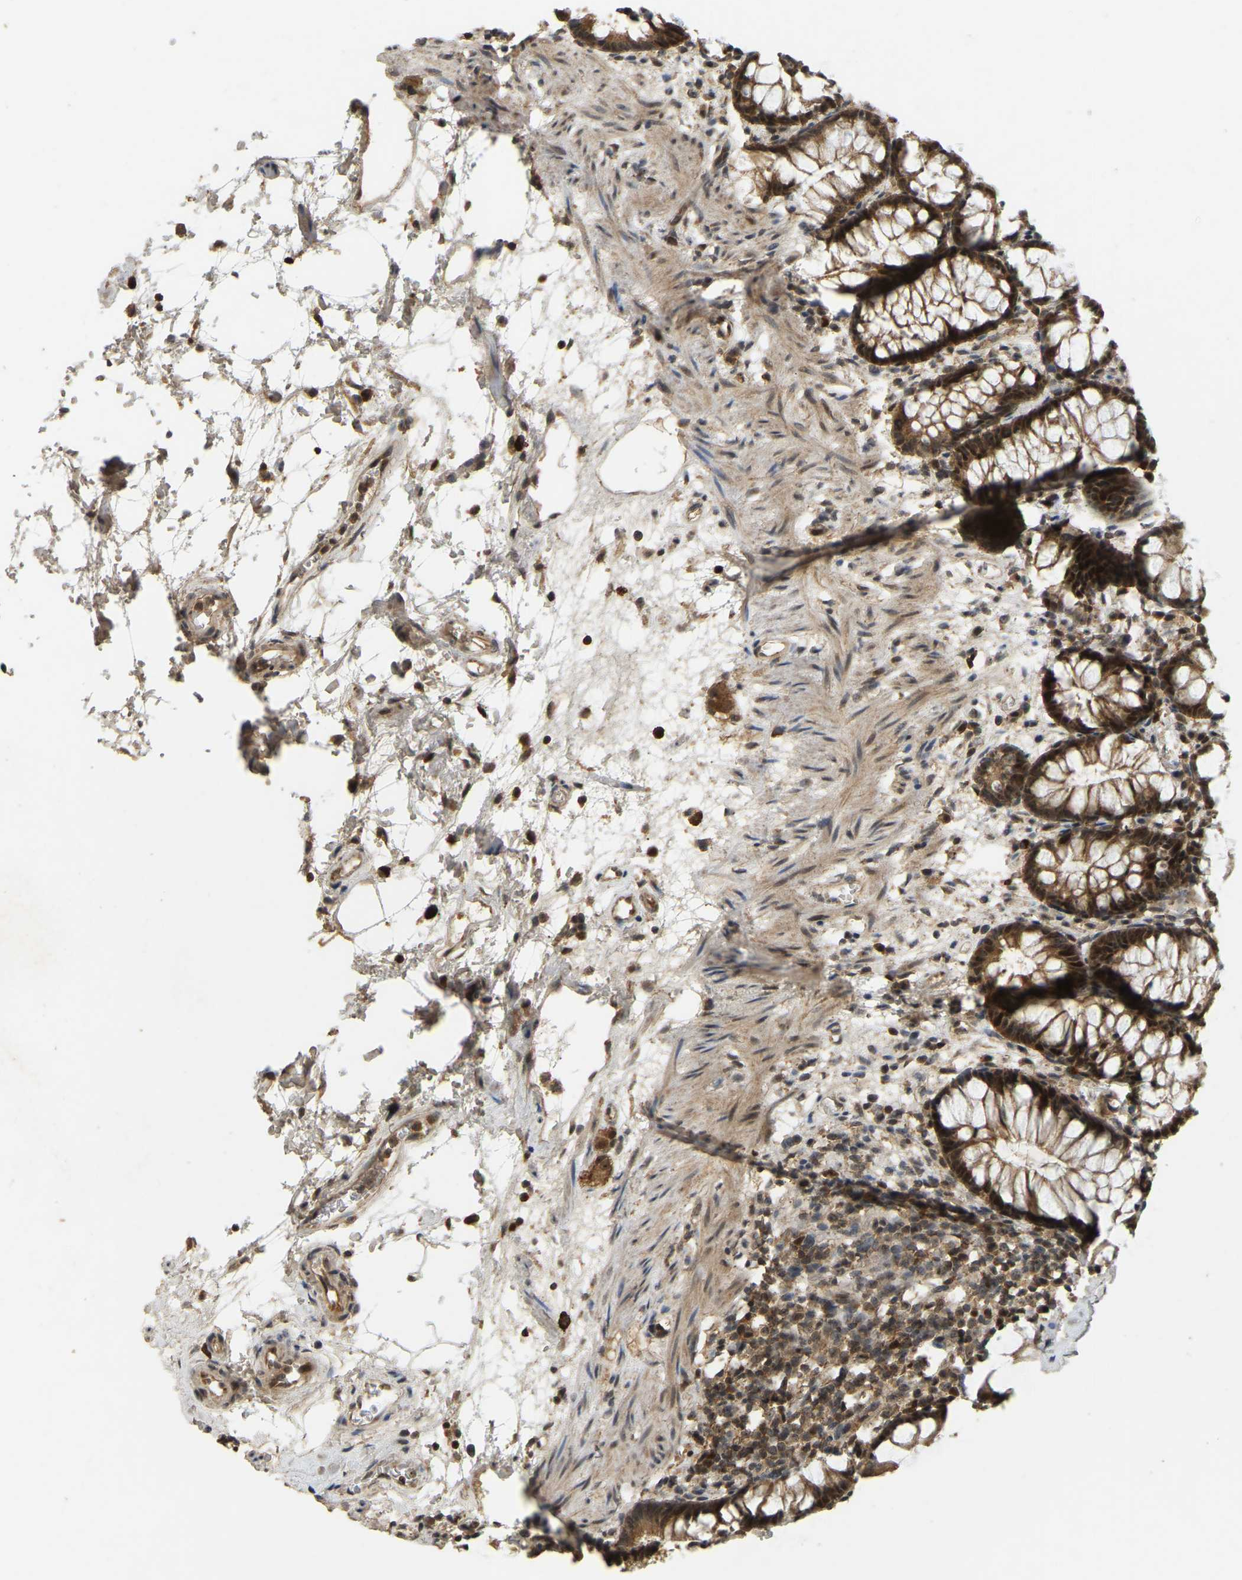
{"staining": {"intensity": "strong", "quantity": ">75%", "location": "cytoplasmic/membranous,nuclear"}, "tissue": "rectum", "cell_type": "Glandular cells", "image_type": "normal", "snomed": [{"axis": "morphology", "description": "Normal tissue, NOS"}, {"axis": "topography", "description": "Rectum"}], "caption": "Strong cytoplasmic/membranous,nuclear protein staining is identified in approximately >75% of glandular cells in rectum. (Stains: DAB in brown, nuclei in blue, Microscopy: brightfield microscopy at high magnification).", "gene": "BRF2", "patient": {"sex": "male", "age": 64}}